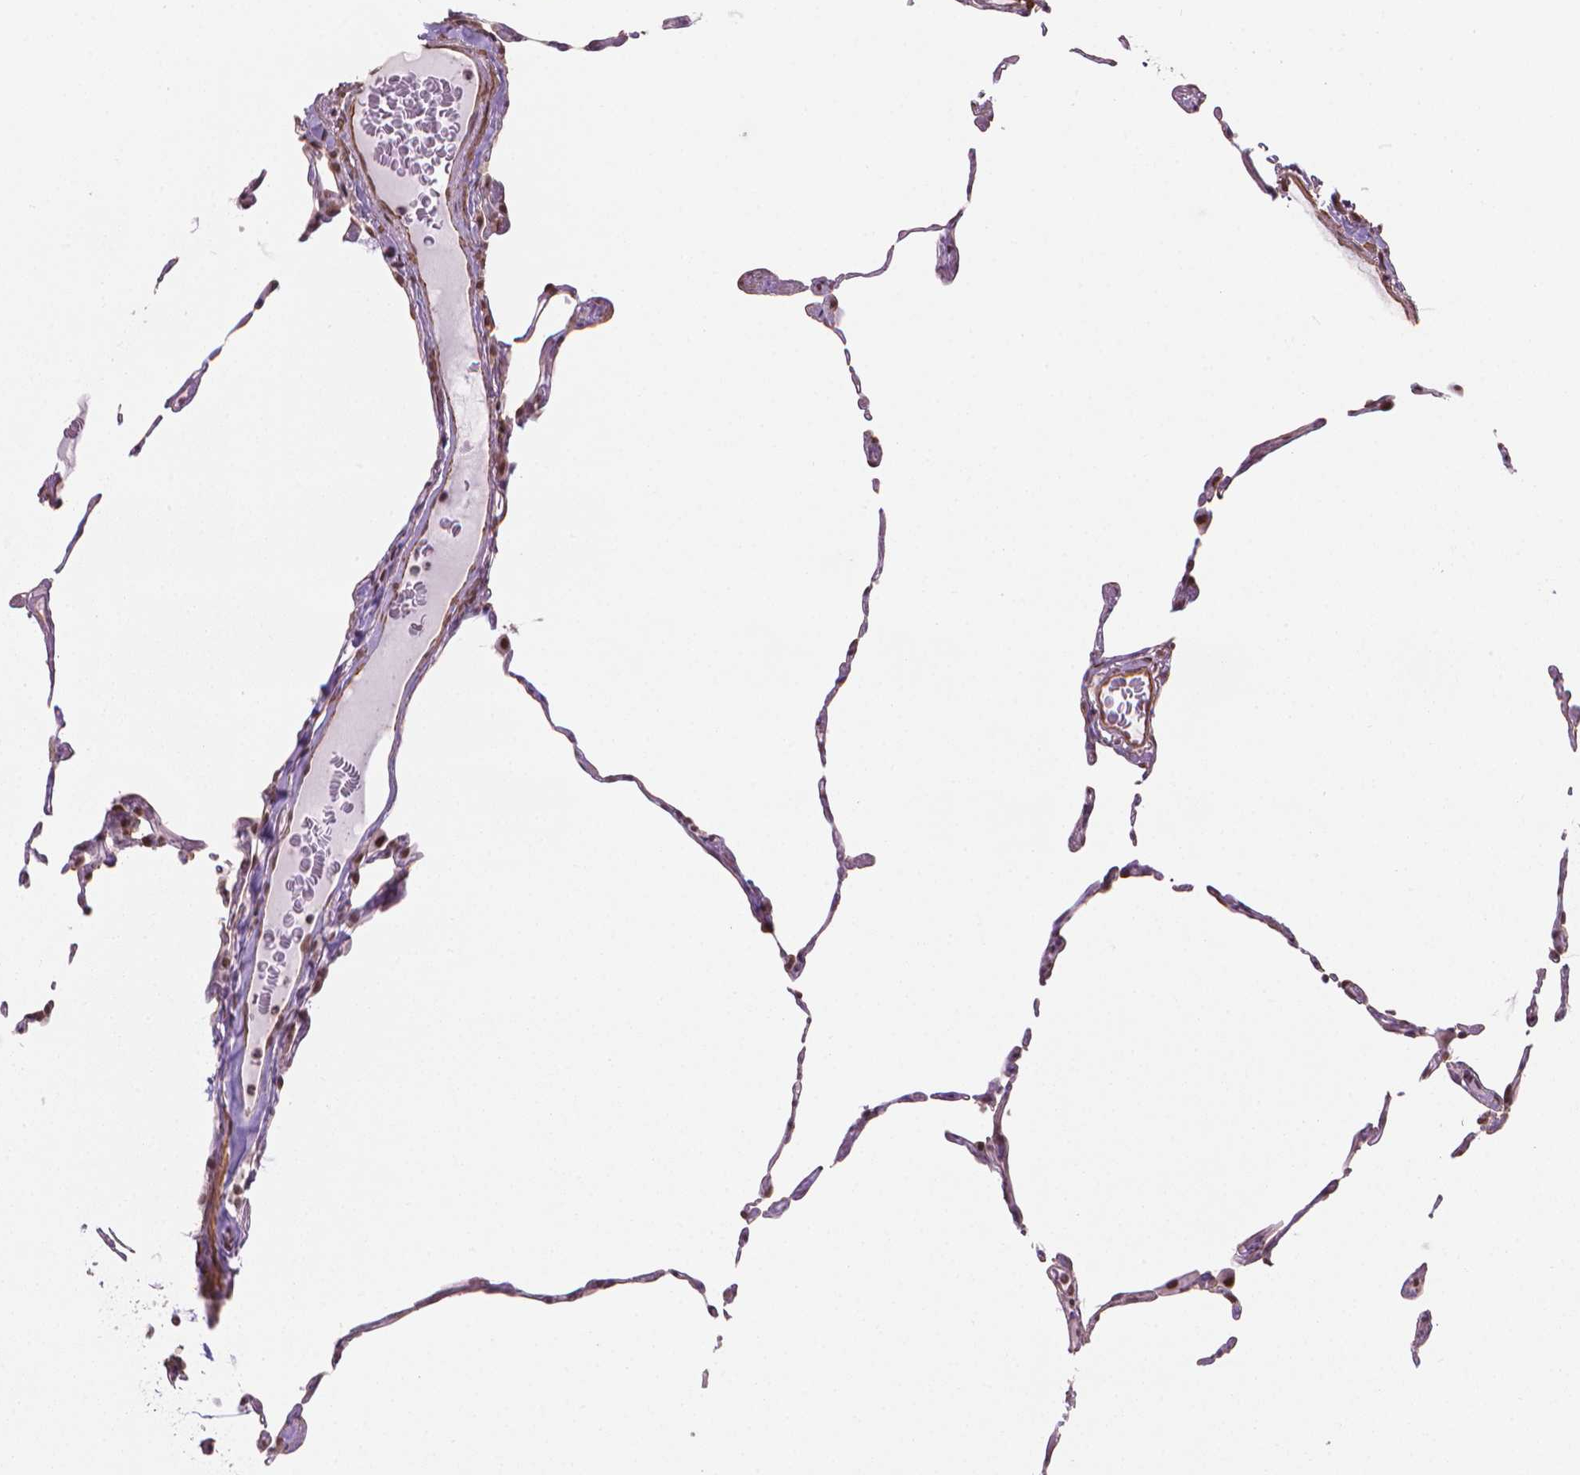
{"staining": {"intensity": "moderate", "quantity": "25%-75%", "location": "nuclear"}, "tissue": "lung", "cell_type": "Alveolar cells", "image_type": "normal", "snomed": [{"axis": "morphology", "description": "Normal tissue, NOS"}, {"axis": "topography", "description": "Lung"}], "caption": "Immunohistochemical staining of unremarkable human lung displays moderate nuclear protein expression in approximately 25%-75% of alveolar cells.", "gene": "HOXD4", "patient": {"sex": "female", "age": 57}}